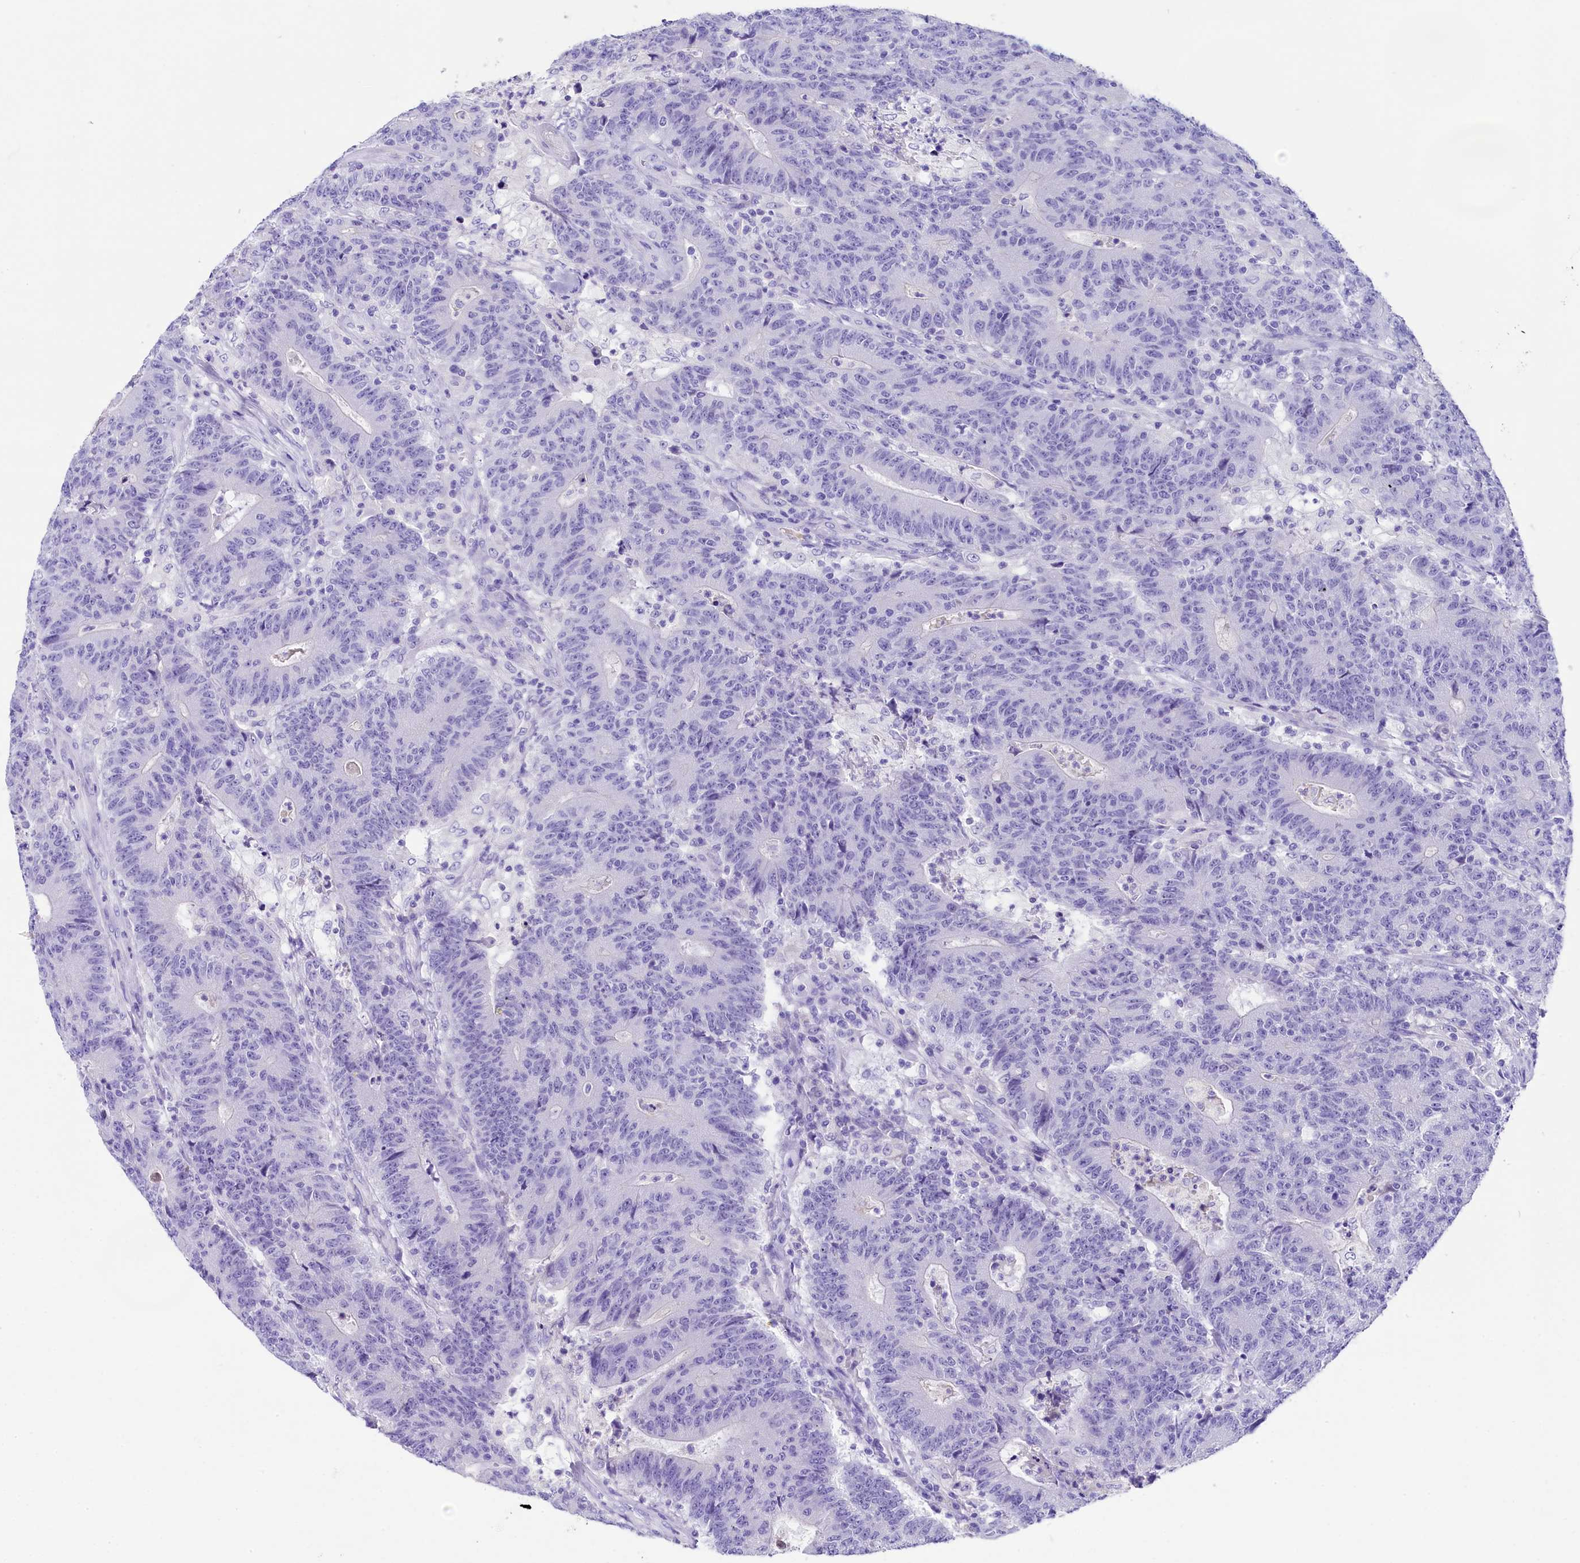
{"staining": {"intensity": "negative", "quantity": "none", "location": "none"}, "tissue": "colorectal cancer", "cell_type": "Tumor cells", "image_type": "cancer", "snomed": [{"axis": "morphology", "description": "Adenocarcinoma, NOS"}, {"axis": "topography", "description": "Colon"}], "caption": "A histopathology image of human colorectal adenocarcinoma is negative for staining in tumor cells.", "gene": "SKIDA1", "patient": {"sex": "female", "age": 75}}